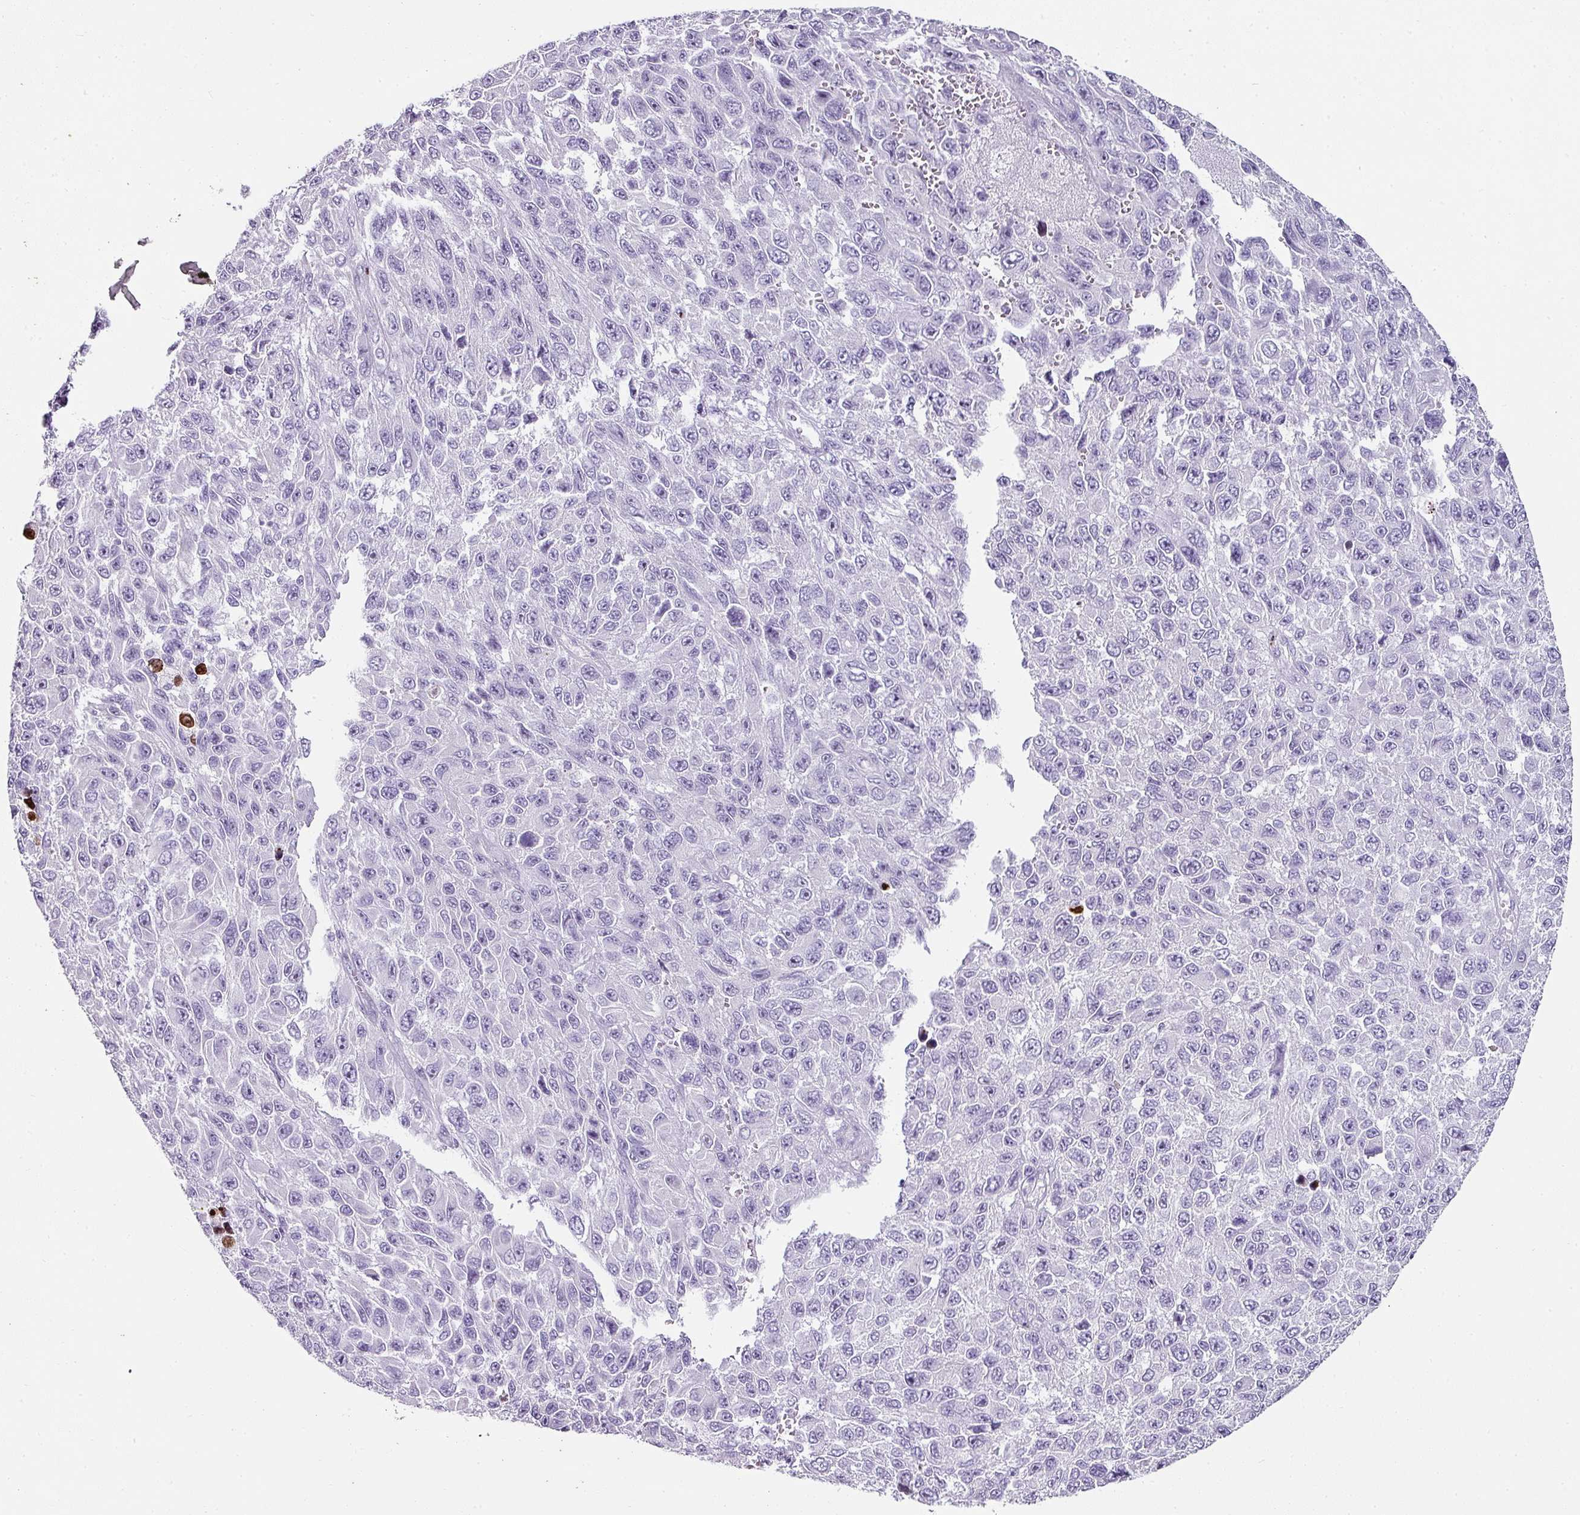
{"staining": {"intensity": "negative", "quantity": "none", "location": "none"}, "tissue": "melanoma", "cell_type": "Tumor cells", "image_type": "cancer", "snomed": [{"axis": "morphology", "description": "Normal tissue, NOS"}, {"axis": "morphology", "description": "Malignant melanoma, NOS"}, {"axis": "topography", "description": "Skin"}], "caption": "The immunohistochemistry (IHC) histopathology image has no significant positivity in tumor cells of melanoma tissue.", "gene": "TRA2A", "patient": {"sex": "female", "age": 96}}